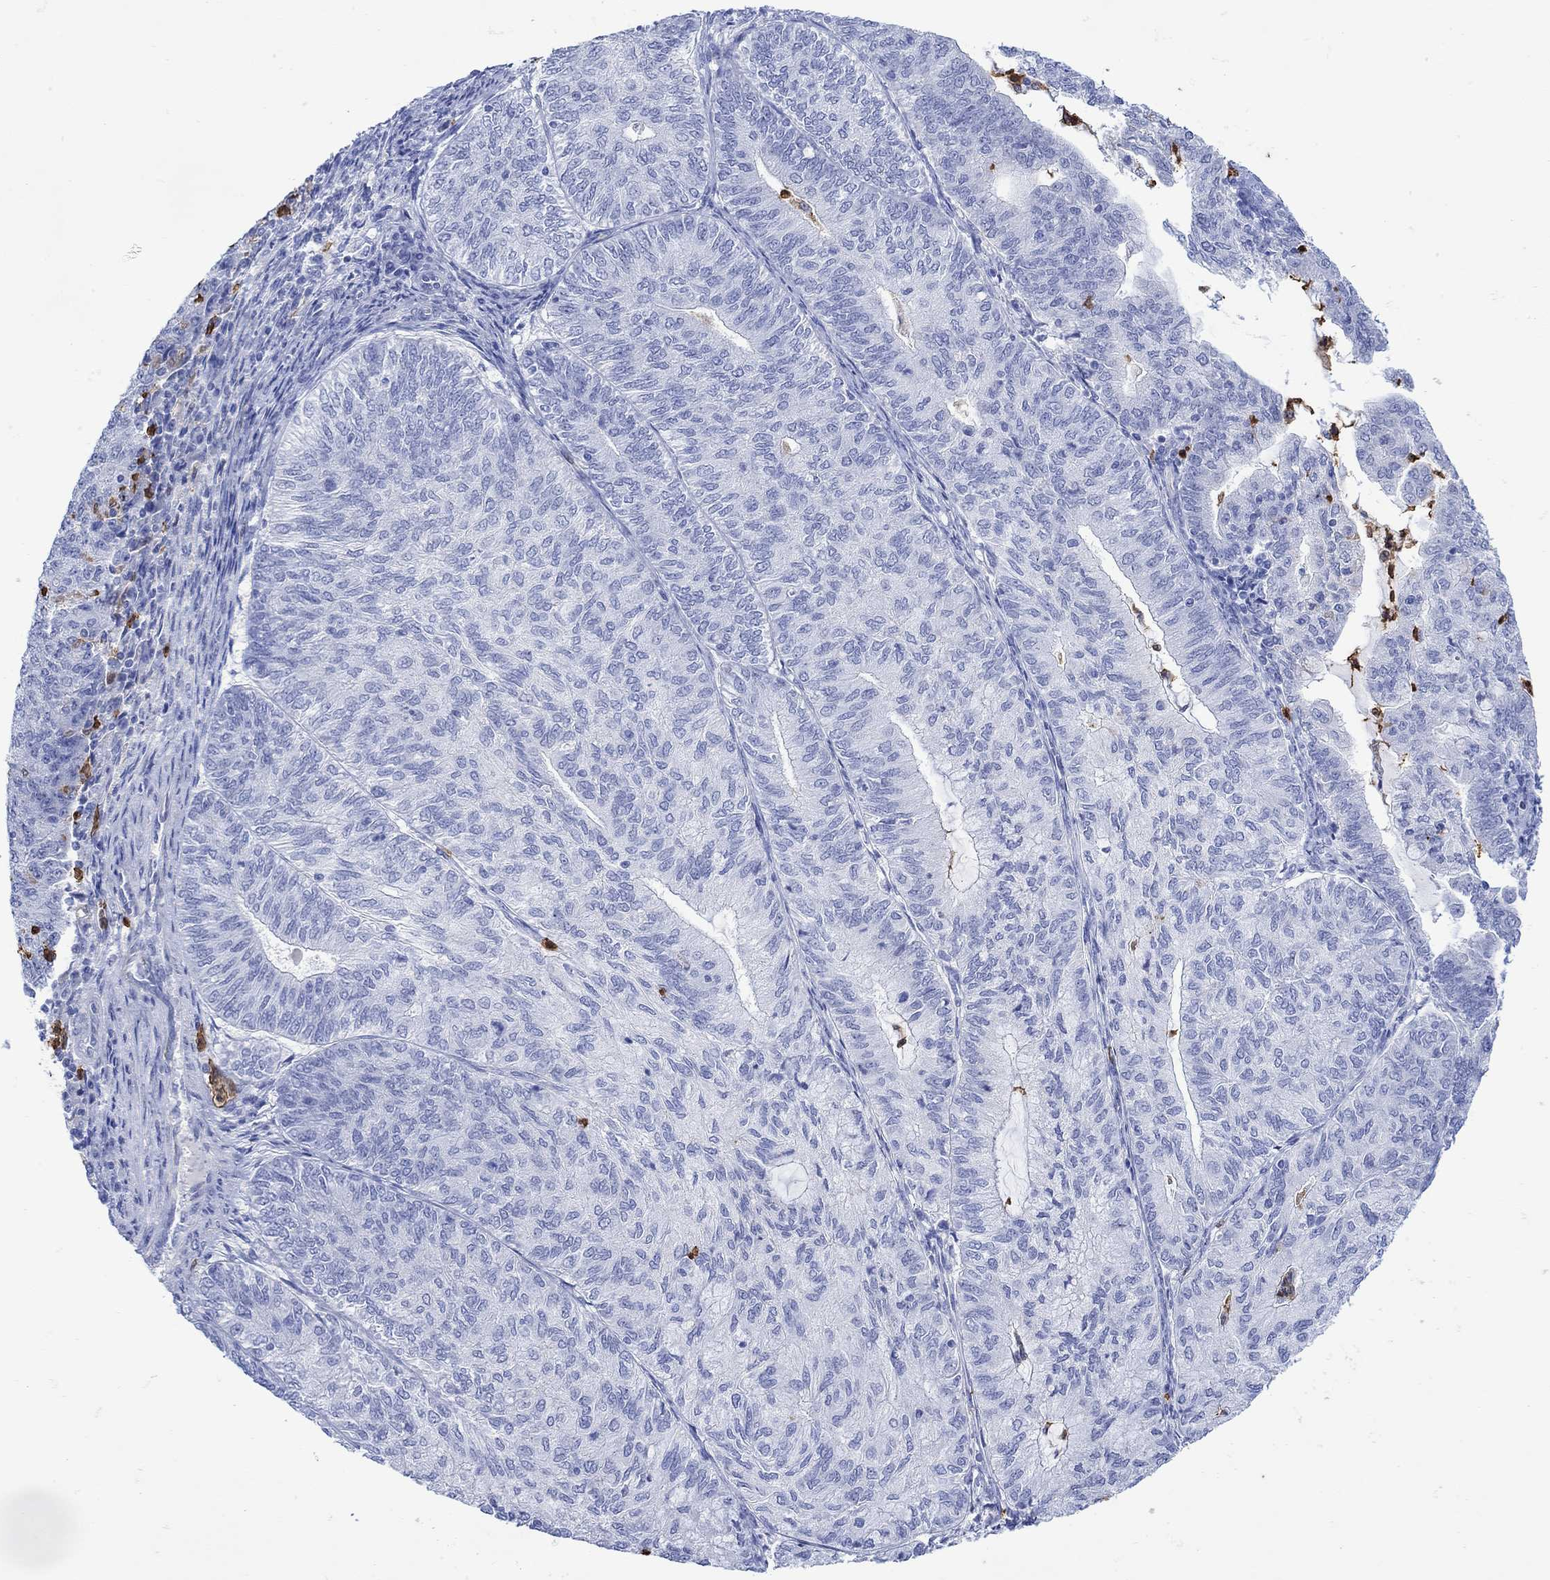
{"staining": {"intensity": "negative", "quantity": "none", "location": "none"}, "tissue": "endometrial cancer", "cell_type": "Tumor cells", "image_type": "cancer", "snomed": [{"axis": "morphology", "description": "Adenocarcinoma, NOS"}, {"axis": "topography", "description": "Endometrium"}], "caption": "Tumor cells show no significant protein expression in endometrial cancer (adenocarcinoma).", "gene": "LINGO3", "patient": {"sex": "female", "age": 82}}